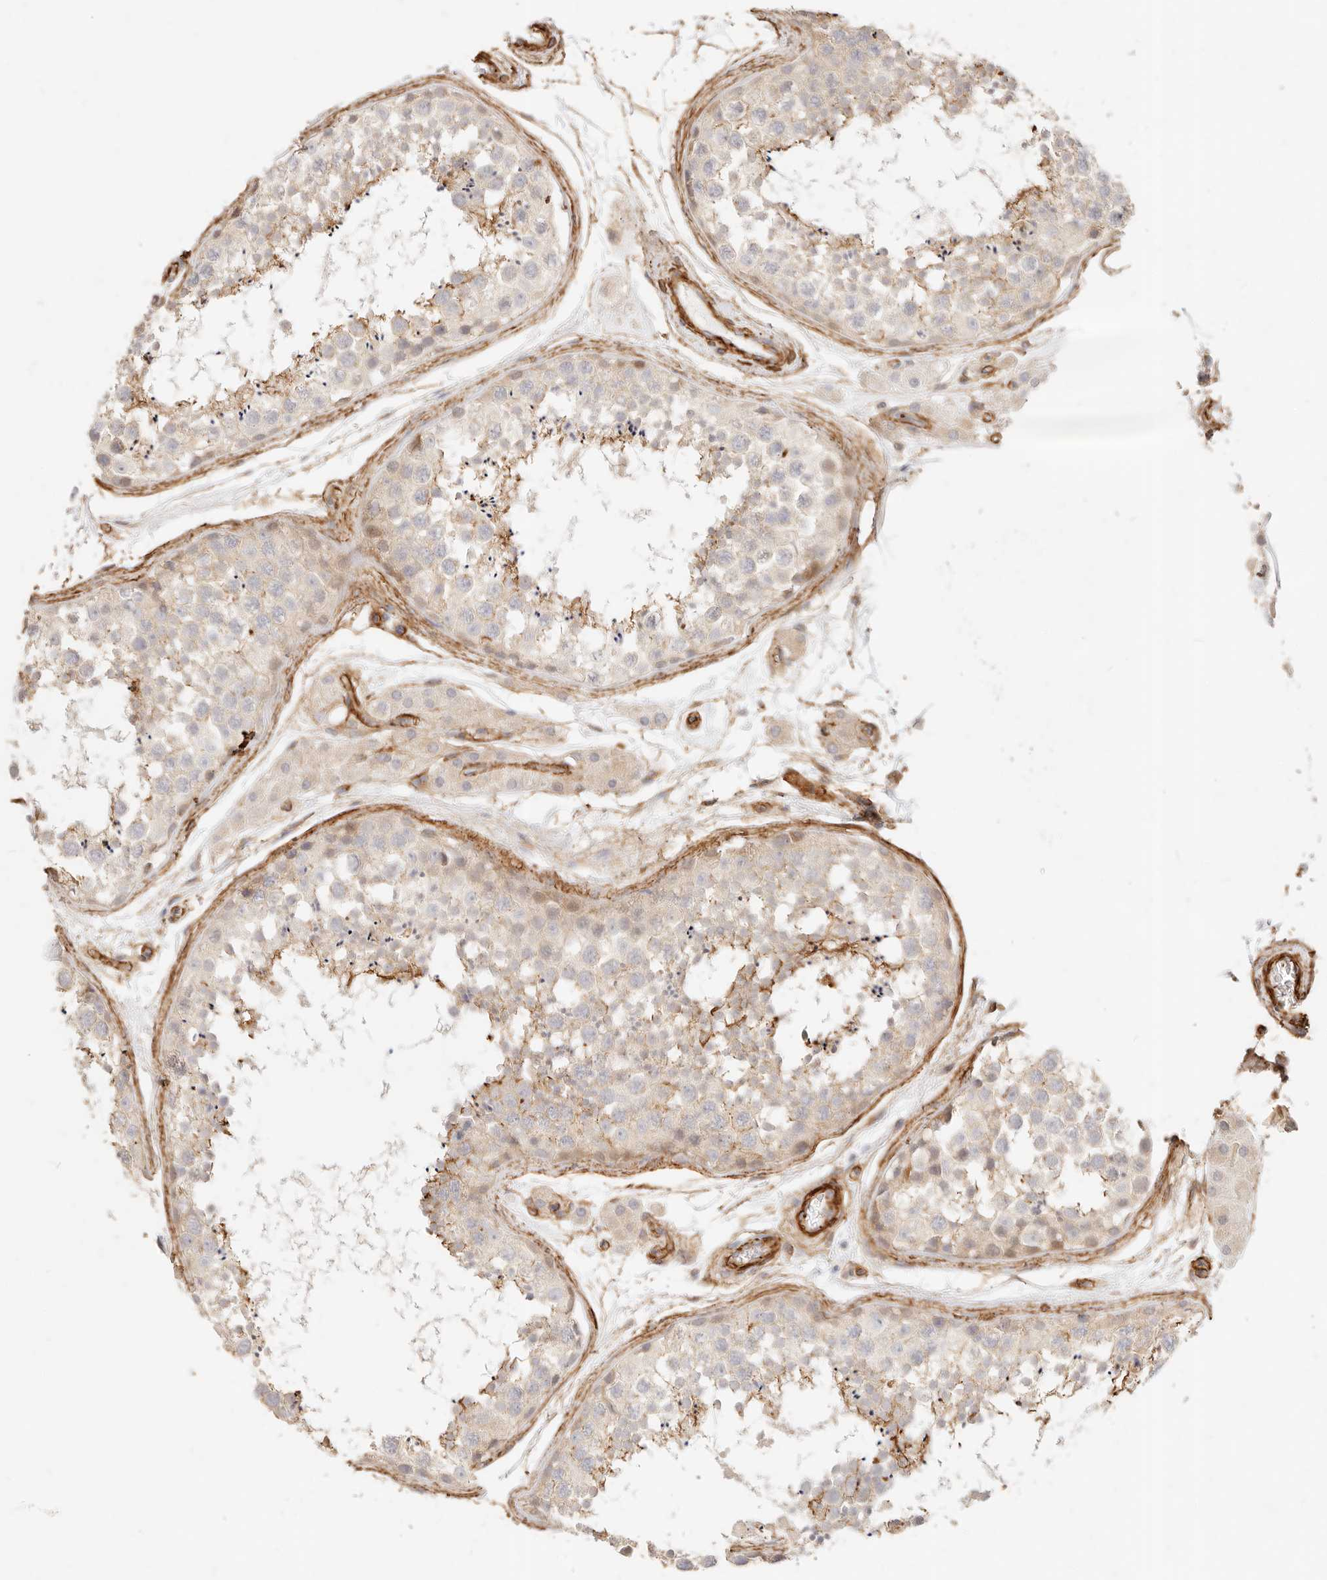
{"staining": {"intensity": "moderate", "quantity": "<25%", "location": "cytoplasmic/membranous"}, "tissue": "testis", "cell_type": "Cells in seminiferous ducts", "image_type": "normal", "snomed": [{"axis": "morphology", "description": "Normal tissue, NOS"}, {"axis": "topography", "description": "Testis"}], "caption": "Protein expression by IHC demonstrates moderate cytoplasmic/membranous expression in approximately <25% of cells in seminiferous ducts in unremarkable testis. (DAB (3,3'-diaminobenzidine) = brown stain, brightfield microscopy at high magnification).", "gene": "TMTC2", "patient": {"sex": "male", "age": 56}}